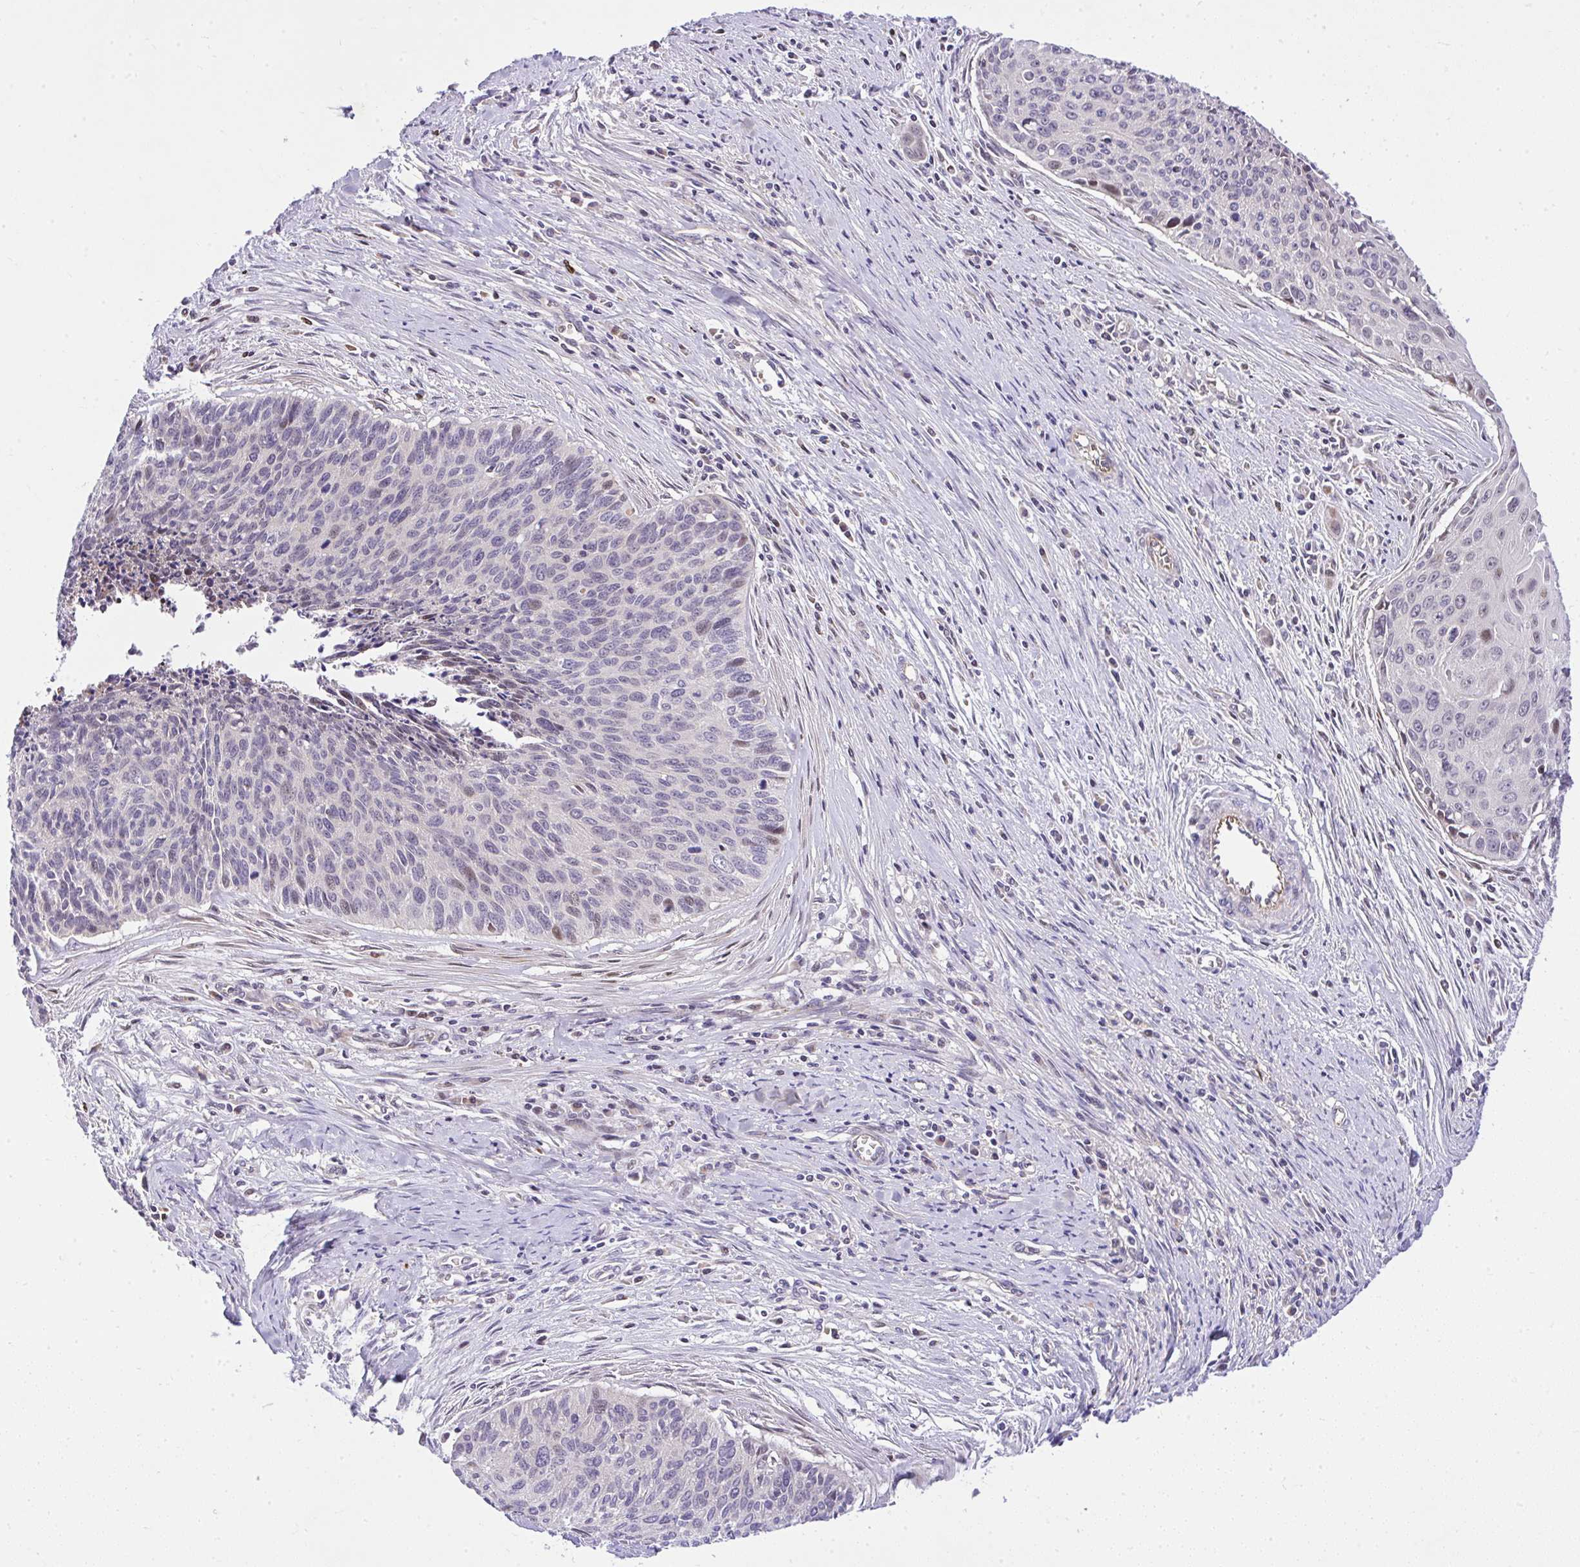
{"staining": {"intensity": "weak", "quantity": "<25%", "location": "nuclear"}, "tissue": "cervical cancer", "cell_type": "Tumor cells", "image_type": "cancer", "snomed": [{"axis": "morphology", "description": "Squamous cell carcinoma, NOS"}, {"axis": "topography", "description": "Cervix"}], "caption": "The micrograph reveals no staining of tumor cells in cervical cancer (squamous cell carcinoma).", "gene": "CHIA", "patient": {"sex": "female", "age": 55}}